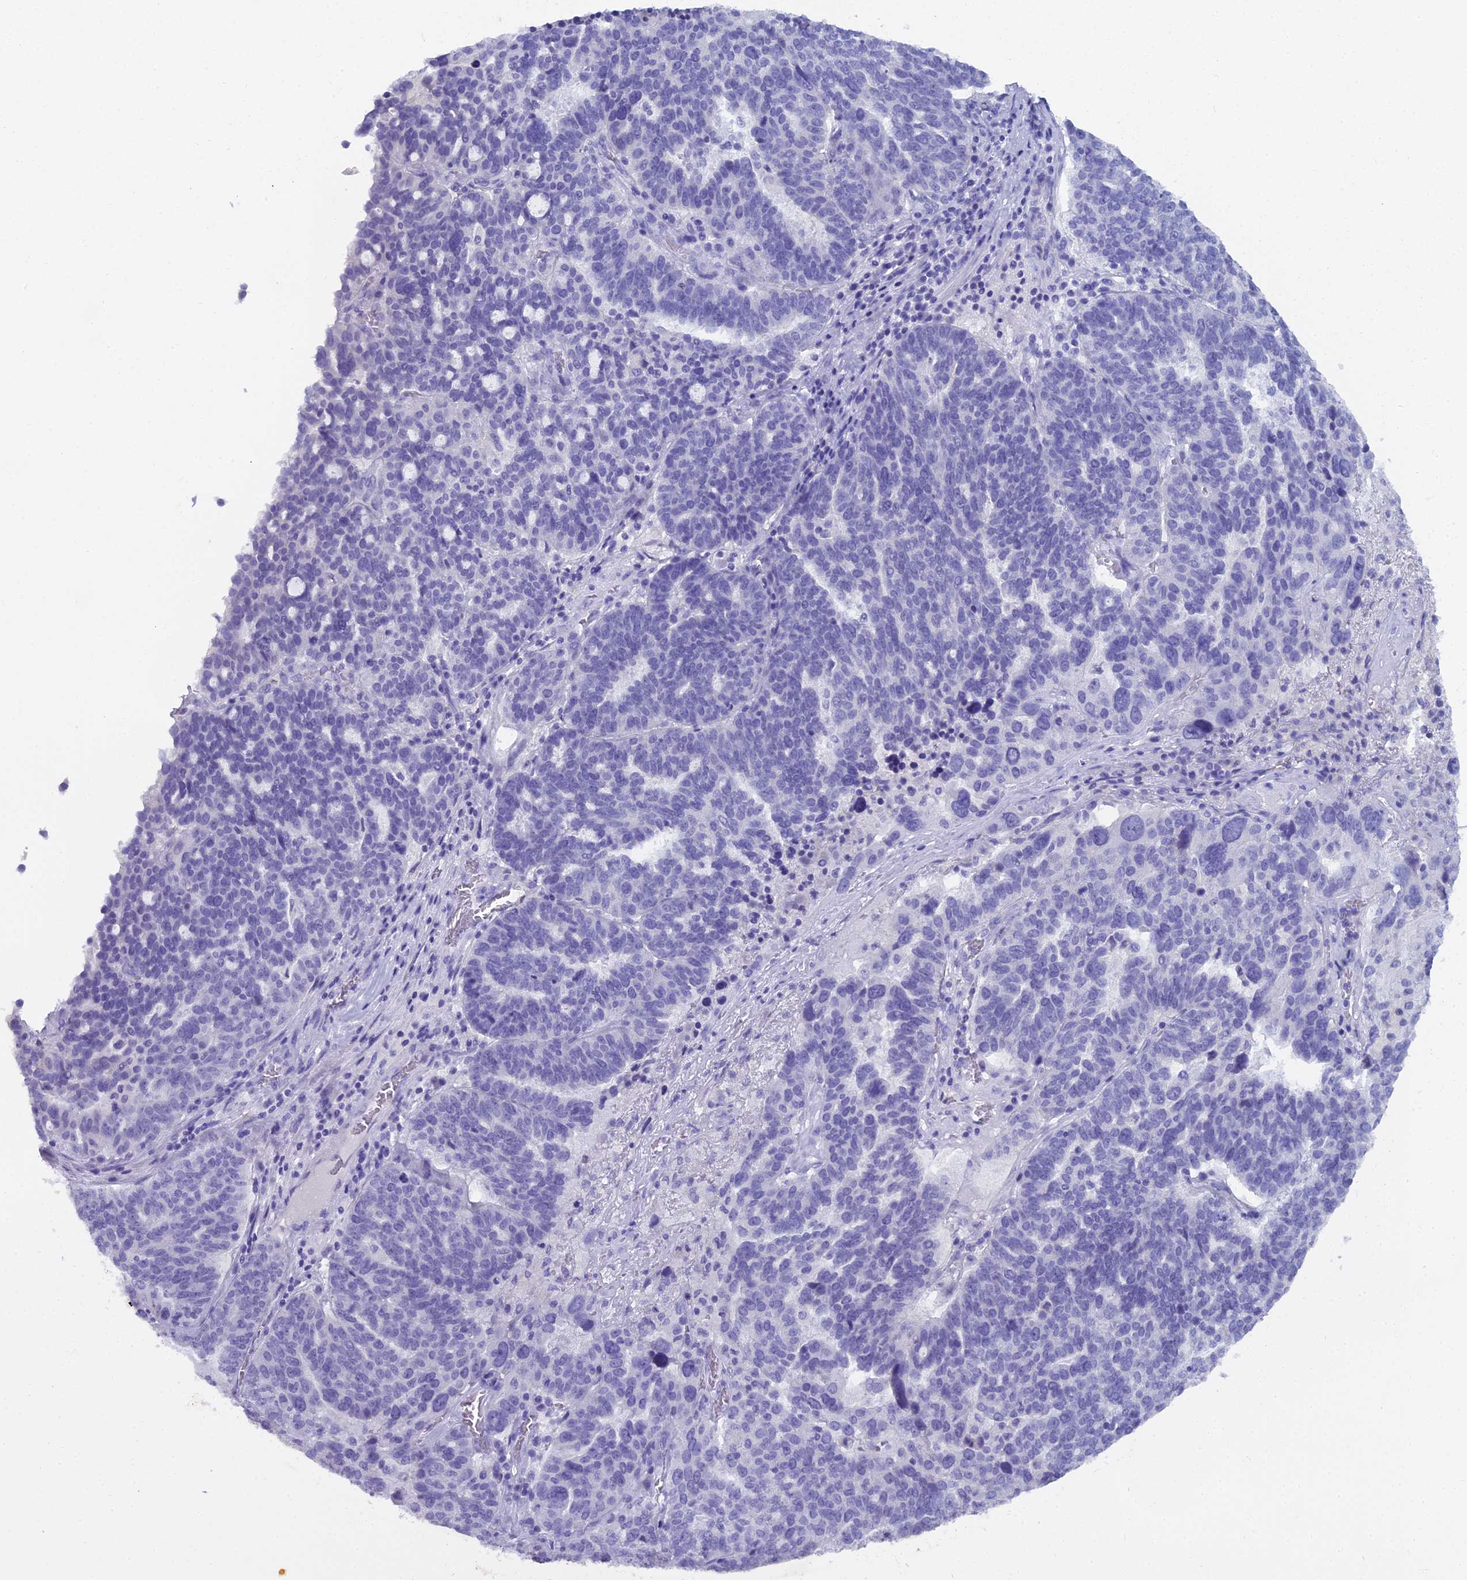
{"staining": {"intensity": "negative", "quantity": "none", "location": "none"}, "tissue": "ovarian cancer", "cell_type": "Tumor cells", "image_type": "cancer", "snomed": [{"axis": "morphology", "description": "Cystadenocarcinoma, serous, NOS"}, {"axis": "topography", "description": "Ovary"}], "caption": "Tumor cells are negative for protein expression in human ovarian cancer (serous cystadenocarcinoma).", "gene": "UNC80", "patient": {"sex": "female", "age": 59}}